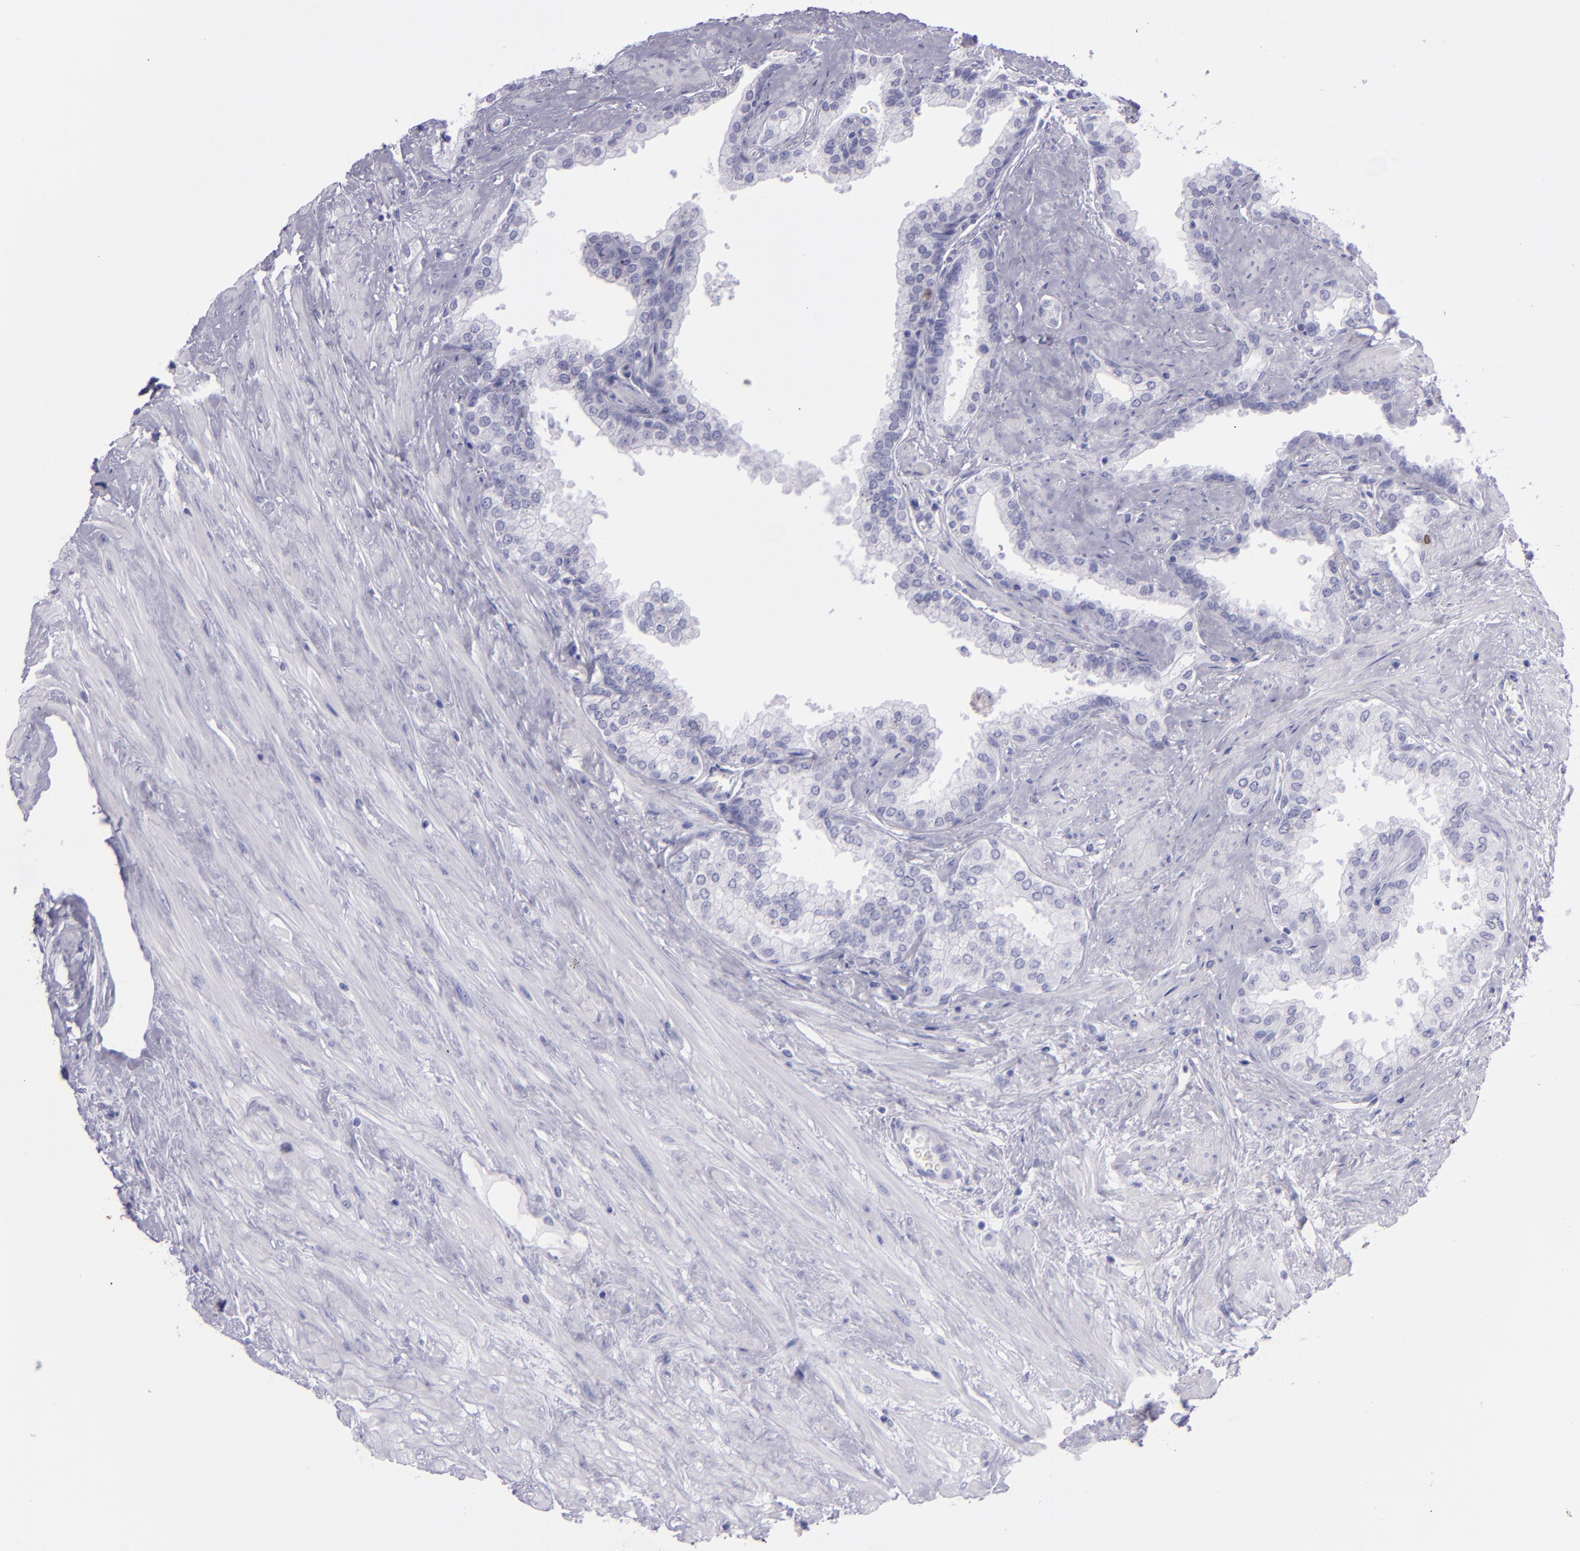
{"staining": {"intensity": "strong", "quantity": "<25%", "location": "nuclear"}, "tissue": "prostate", "cell_type": "Glandular cells", "image_type": "normal", "snomed": [{"axis": "morphology", "description": "Normal tissue, NOS"}, {"axis": "topography", "description": "Prostate"}], "caption": "High-magnification brightfield microscopy of benign prostate stained with DAB (brown) and counterstained with hematoxylin (blue). glandular cells exhibit strong nuclear positivity is present in about<25% of cells. (IHC, brightfield microscopy, high magnification).", "gene": "TOP2A", "patient": {"sex": "male", "age": 60}}